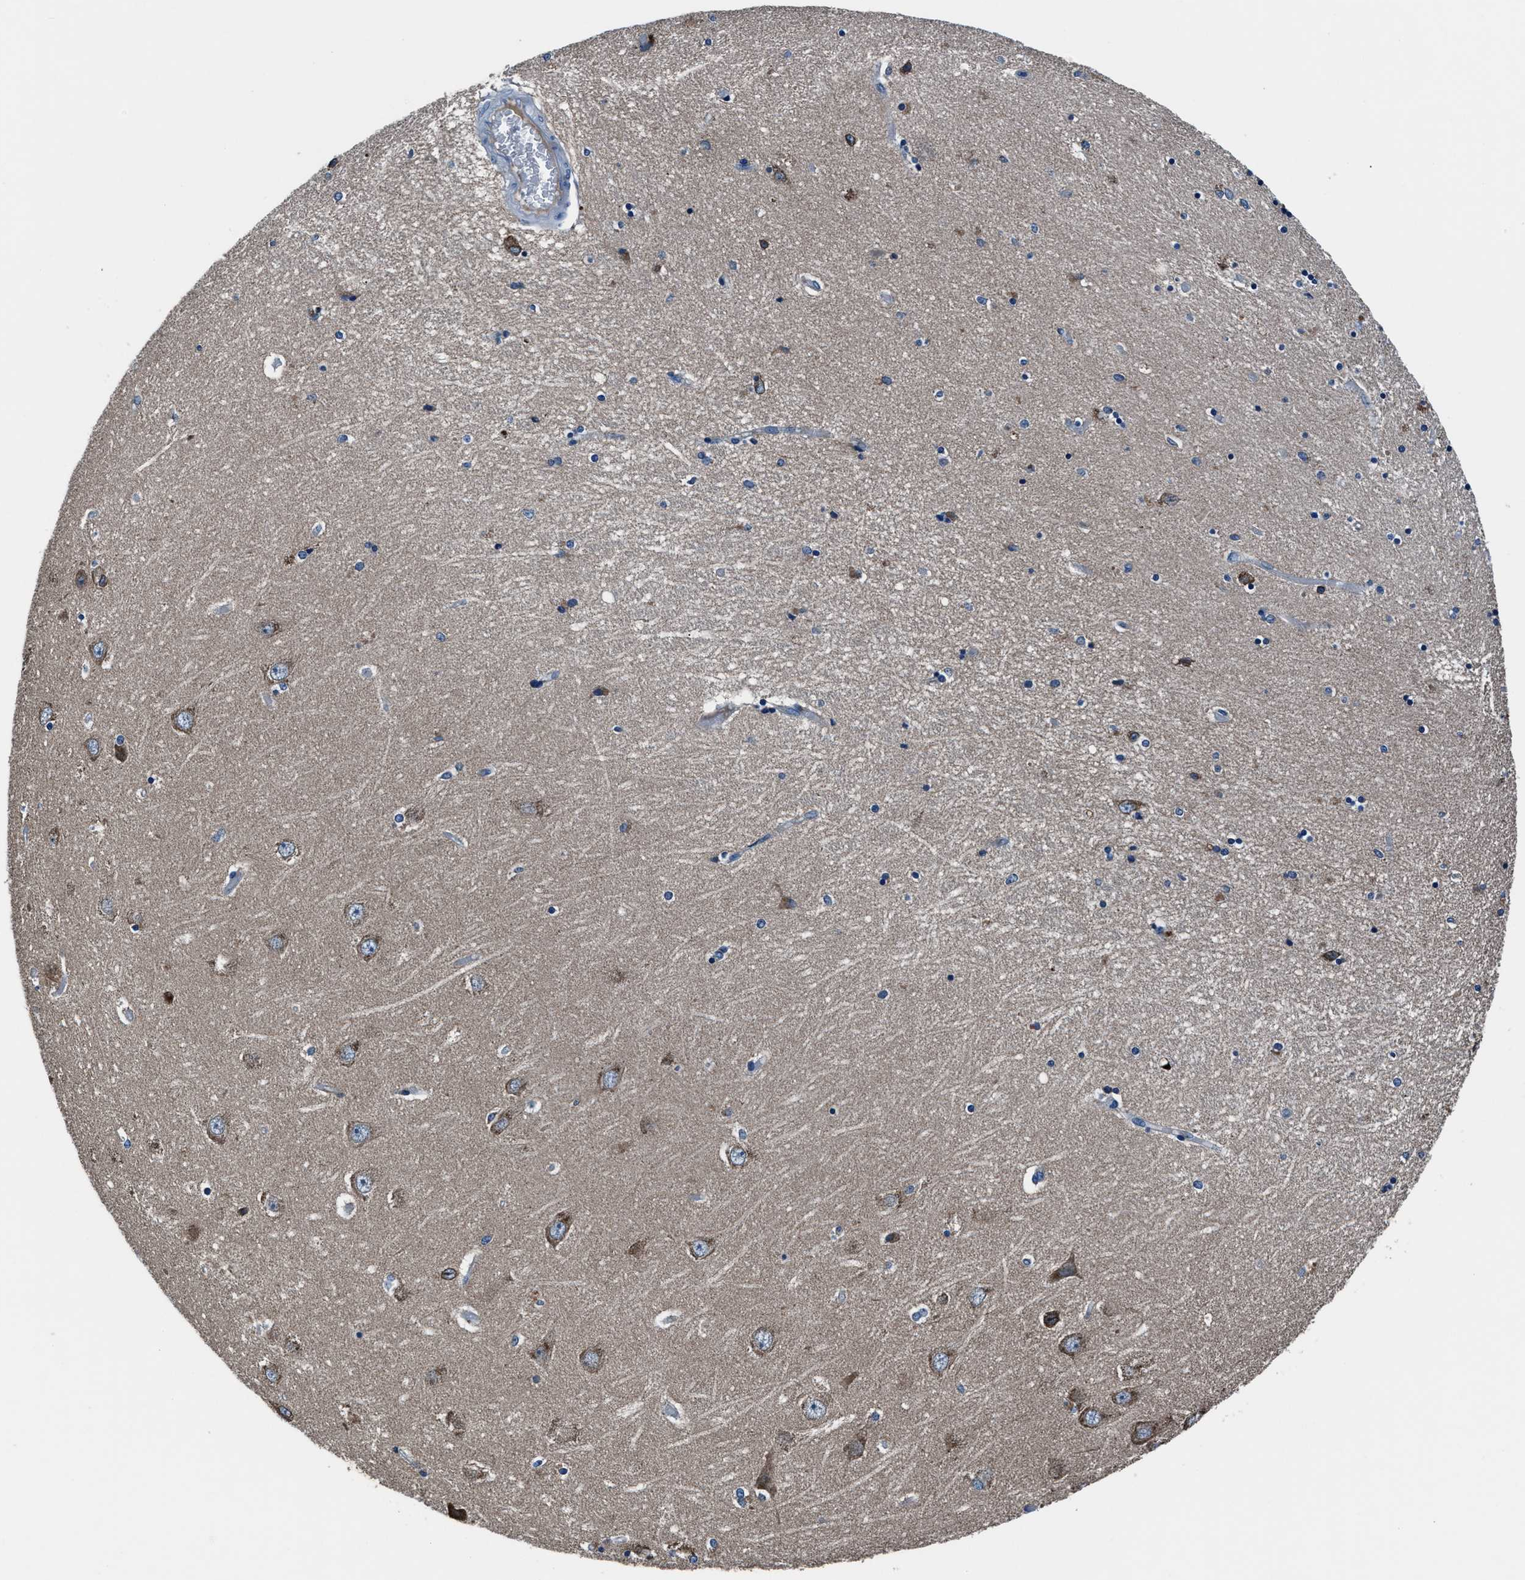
{"staining": {"intensity": "weak", "quantity": "<25%", "location": "cytoplasmic/membranous"}, "tissue": "hippocampus", "cell_type": "Glial cells", "image_type": "normal", "snomed": [{"axis": "morphology", "description": "Normal tissue, NOS"}, {"axis": "topography", "description": "Hippocampus"}], "caption": "Image shows no protein staining in glial cells of unremarkable hippocampus.", "gene": "PRTFDC1", "patient": {"sex": "female", "age": 54}}